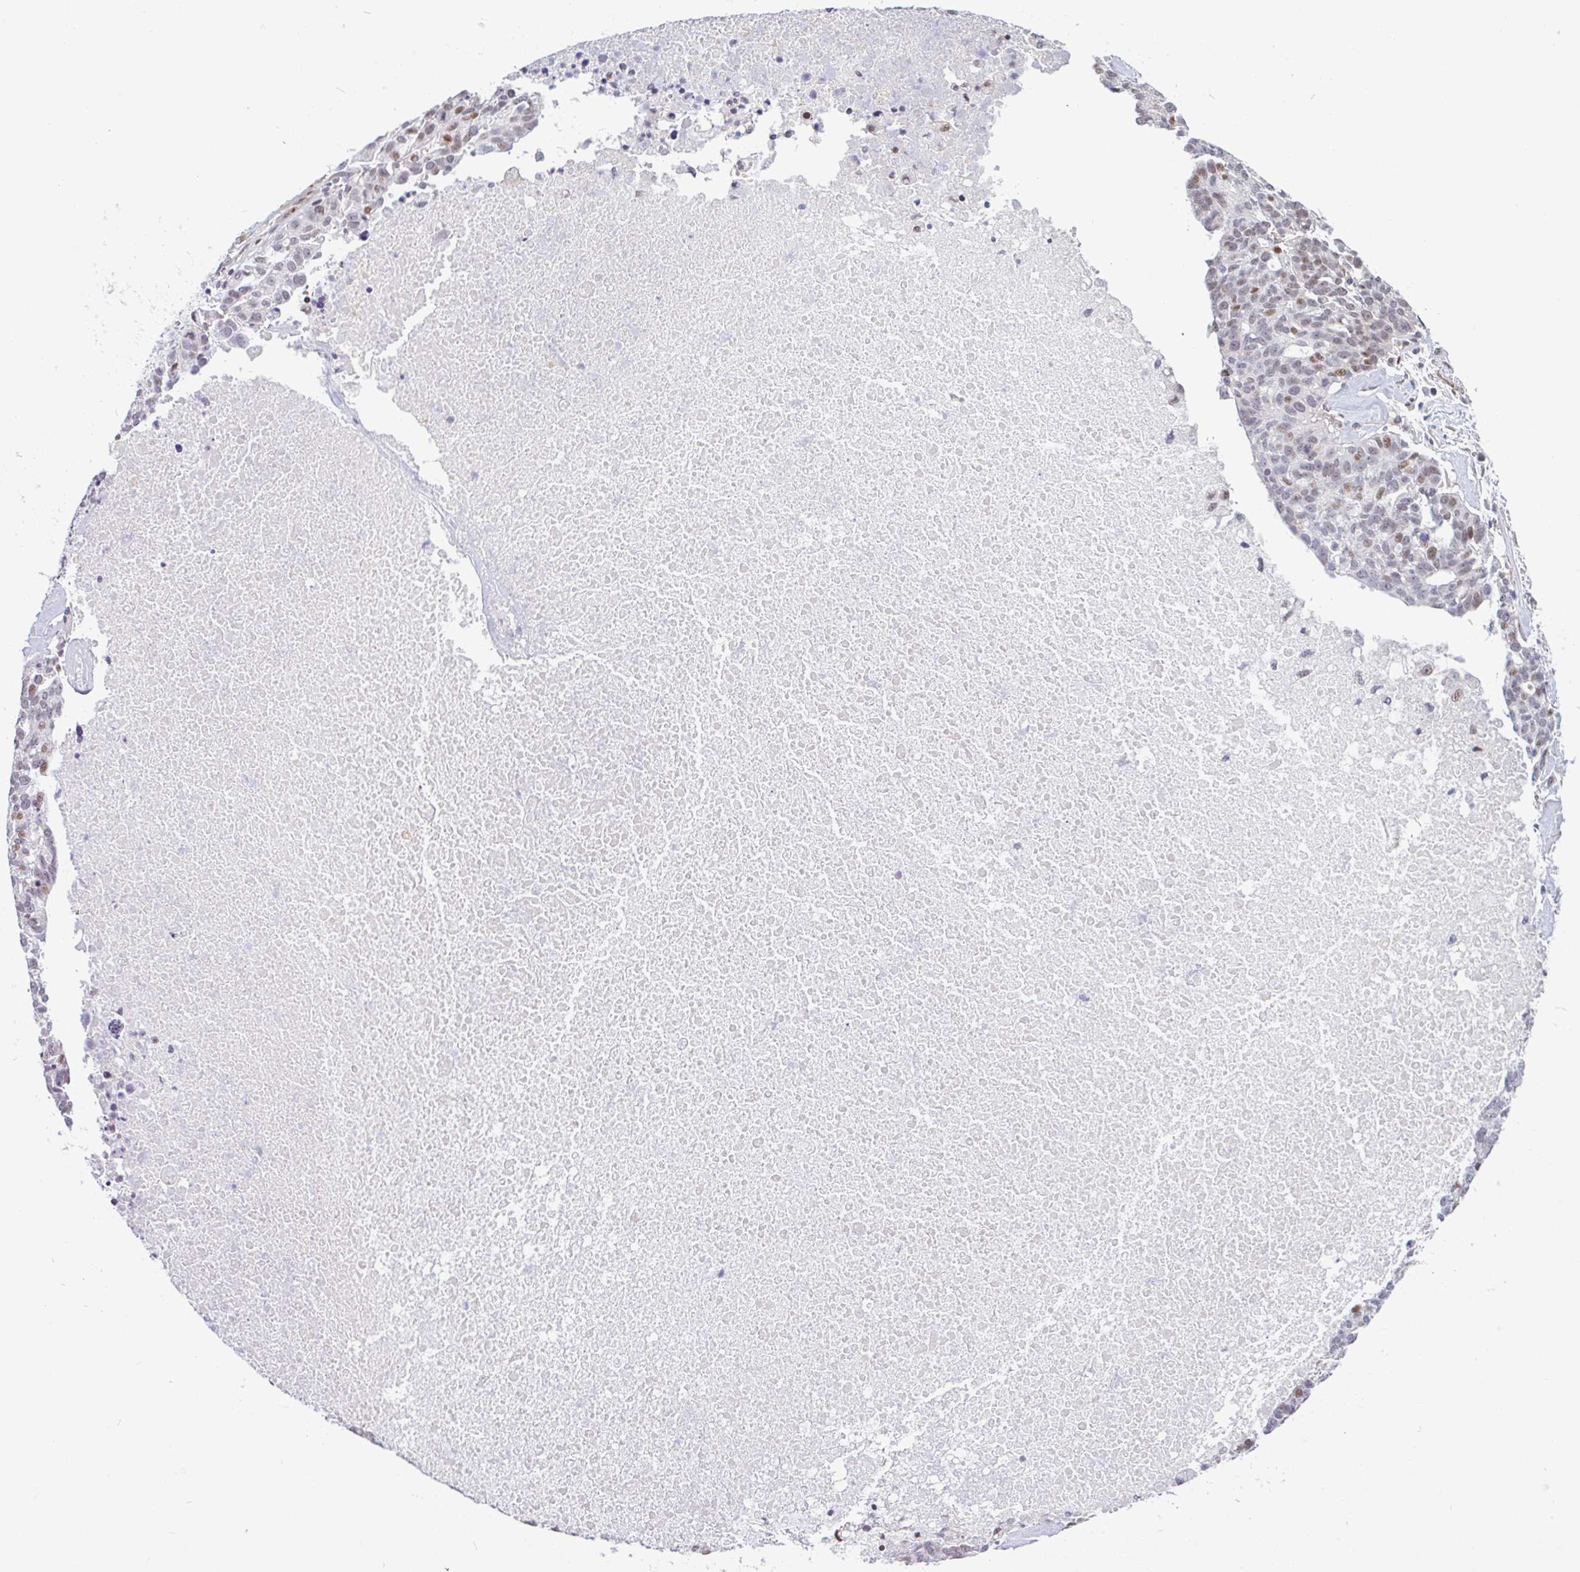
{"staining": {"intensity": "moderate", "quantity": "<25%", "location": "nuclear"}, "tissue": "ovarian cancer", "cell_type": "Tumor cells", "image_type": "cancer", "snomed": [{"axis": "morphology", "description": "Cystadenocarcinoma, serous, NOS"}, {"axis": "topography", "description": "Ovary"}], "caption": "Serous cystadenocarcinoma (ovarian) stained with DAB (3,3'-diaminobenzidine) IHC shows low levels of moderate nuclear expression in approximately <25% of tumor cells.", "gene": "TMEM119", "patient": {"sex": "female", "age": 59}}